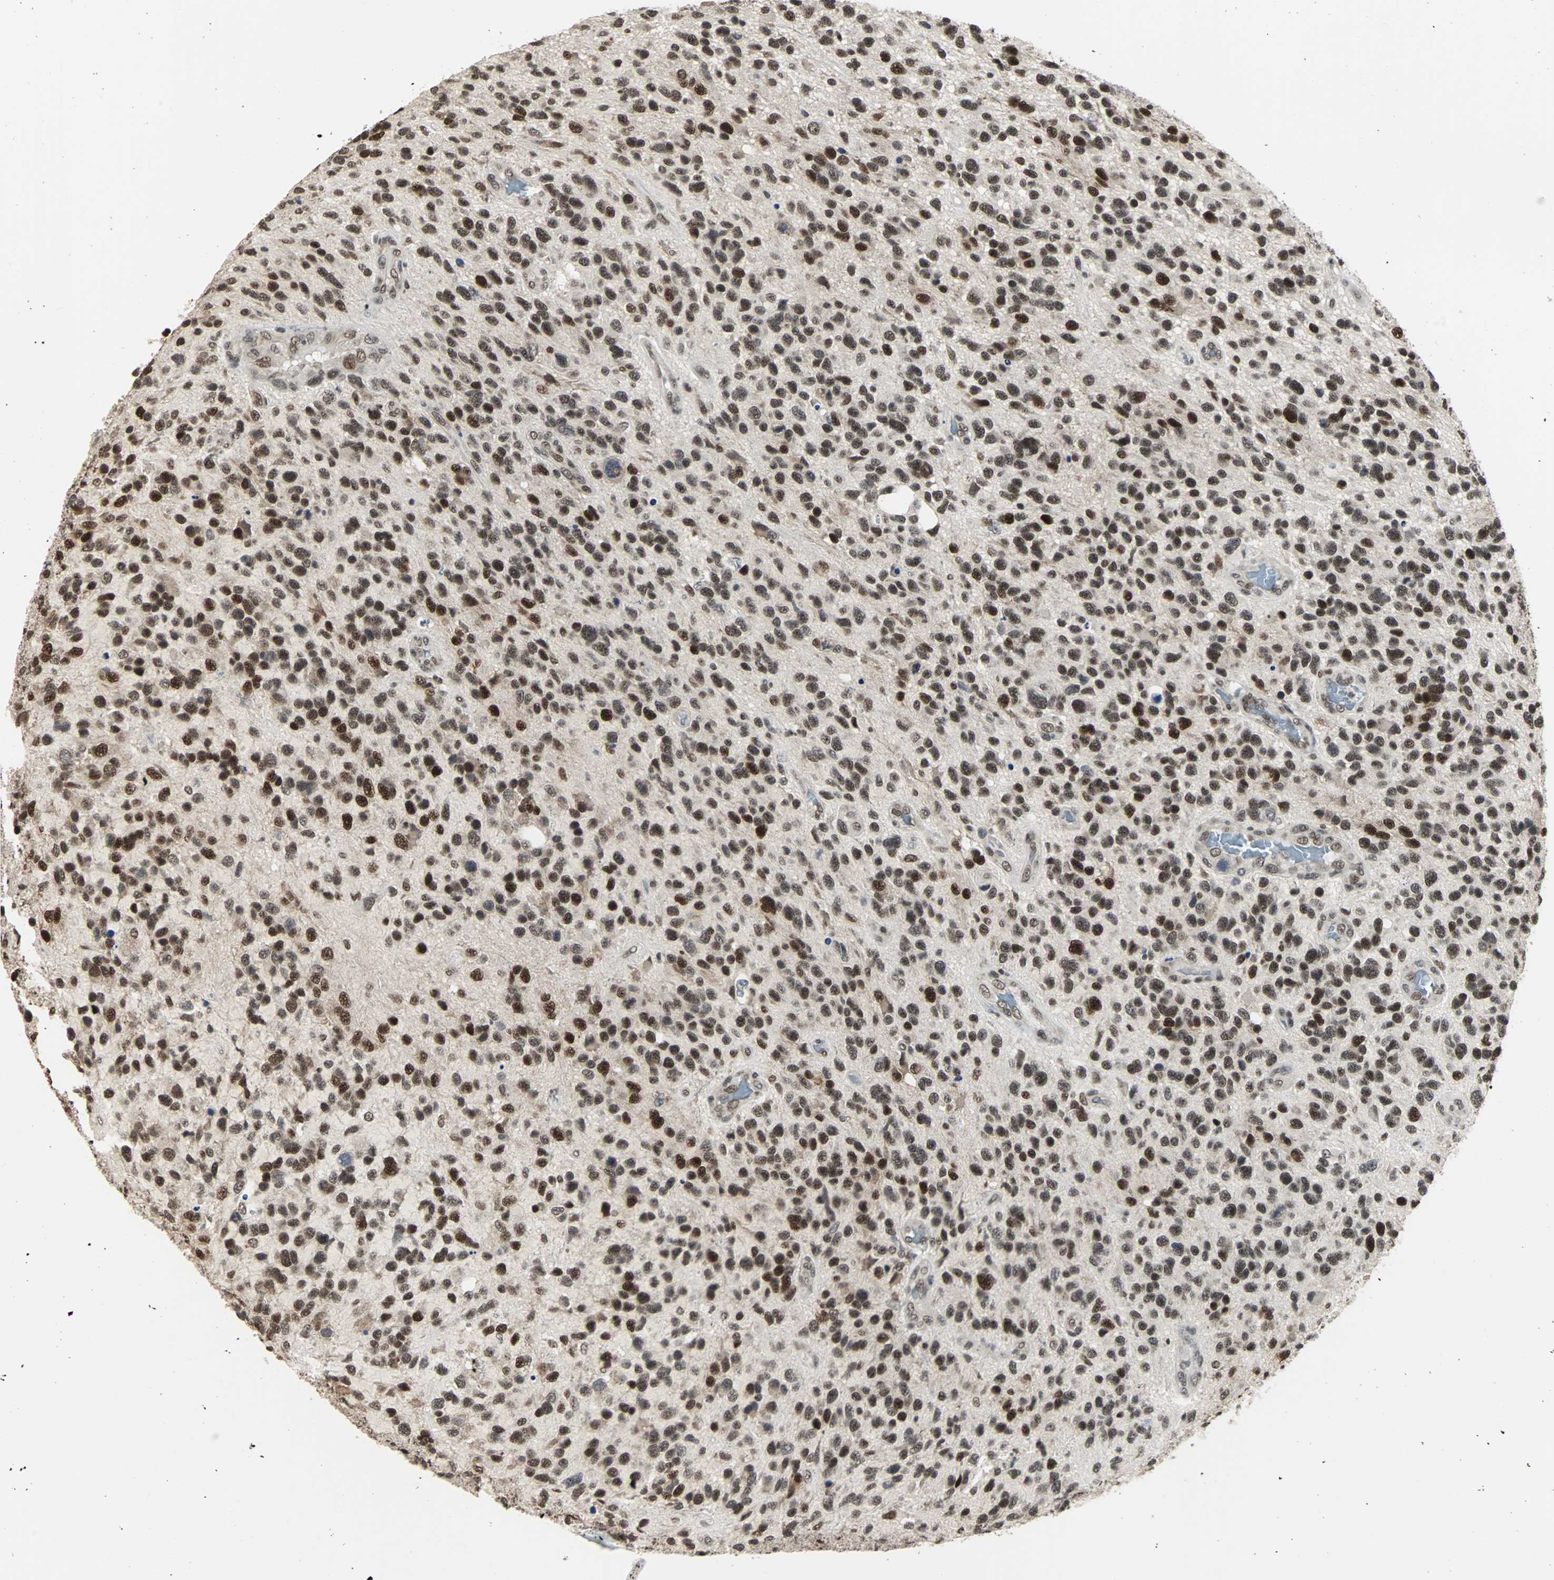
{"staining": {"intensity": "strong", "quantity": ">75%", "location": "nuclear"}, "tissue": "glioma", "cell_type": "Tumor cells", "image_type": "cancer", "snomed": [{"axis": "morphology", "description": "Glioma, malignant, High grade"}, {"axis": "topography", "description": "Brain"}], "caption": "The immunohistochemical stain shows strong nuclear expression in tumor cells of glioma tissue. (Brightfield microscopy of DAB IHC at high magnification).", "gene": "TERF2IP", "patient": {"sex": "female", "age": 58}}